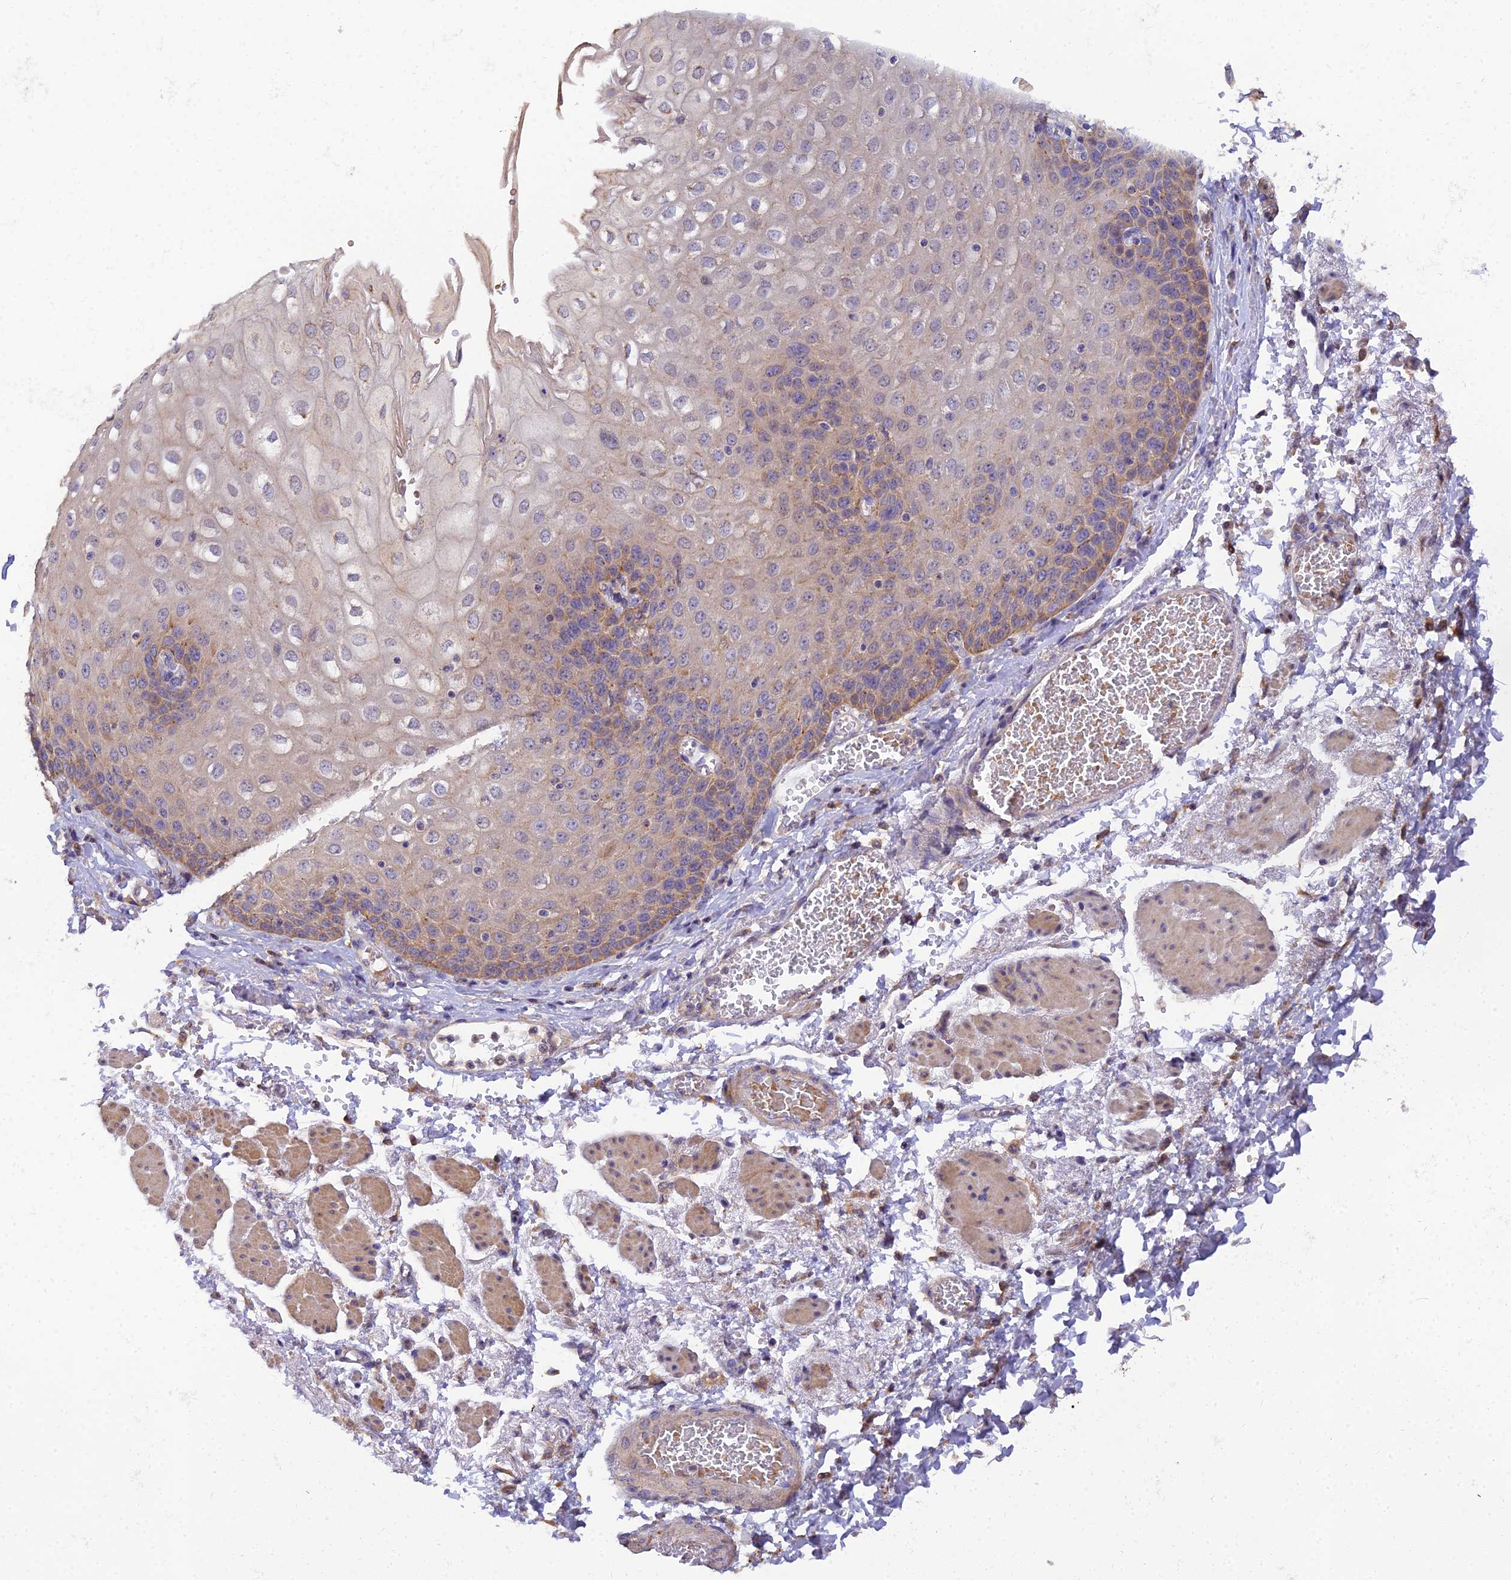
{"staining": {"intensity": "moderate", "quantity": "25%-75%", "location": "cytoplasmic/membranous"}, "tissue": "esophagus", "cell_type": "Squamous epithelial cells", "image_type": "normal", "snomed": [{"axis": "morphology", "description": "Normal tissue, NOS"}, {"axis": "topography", "description": "Esophagus"}], "caption": "Protein staining displays moderate cytoplasmic/membranous staining in about 25%-75% of squamous epithelial cells in unremarkable esophagus.", "gene": "ARL8A", "patient": {"sex": "male", "age": 81}}